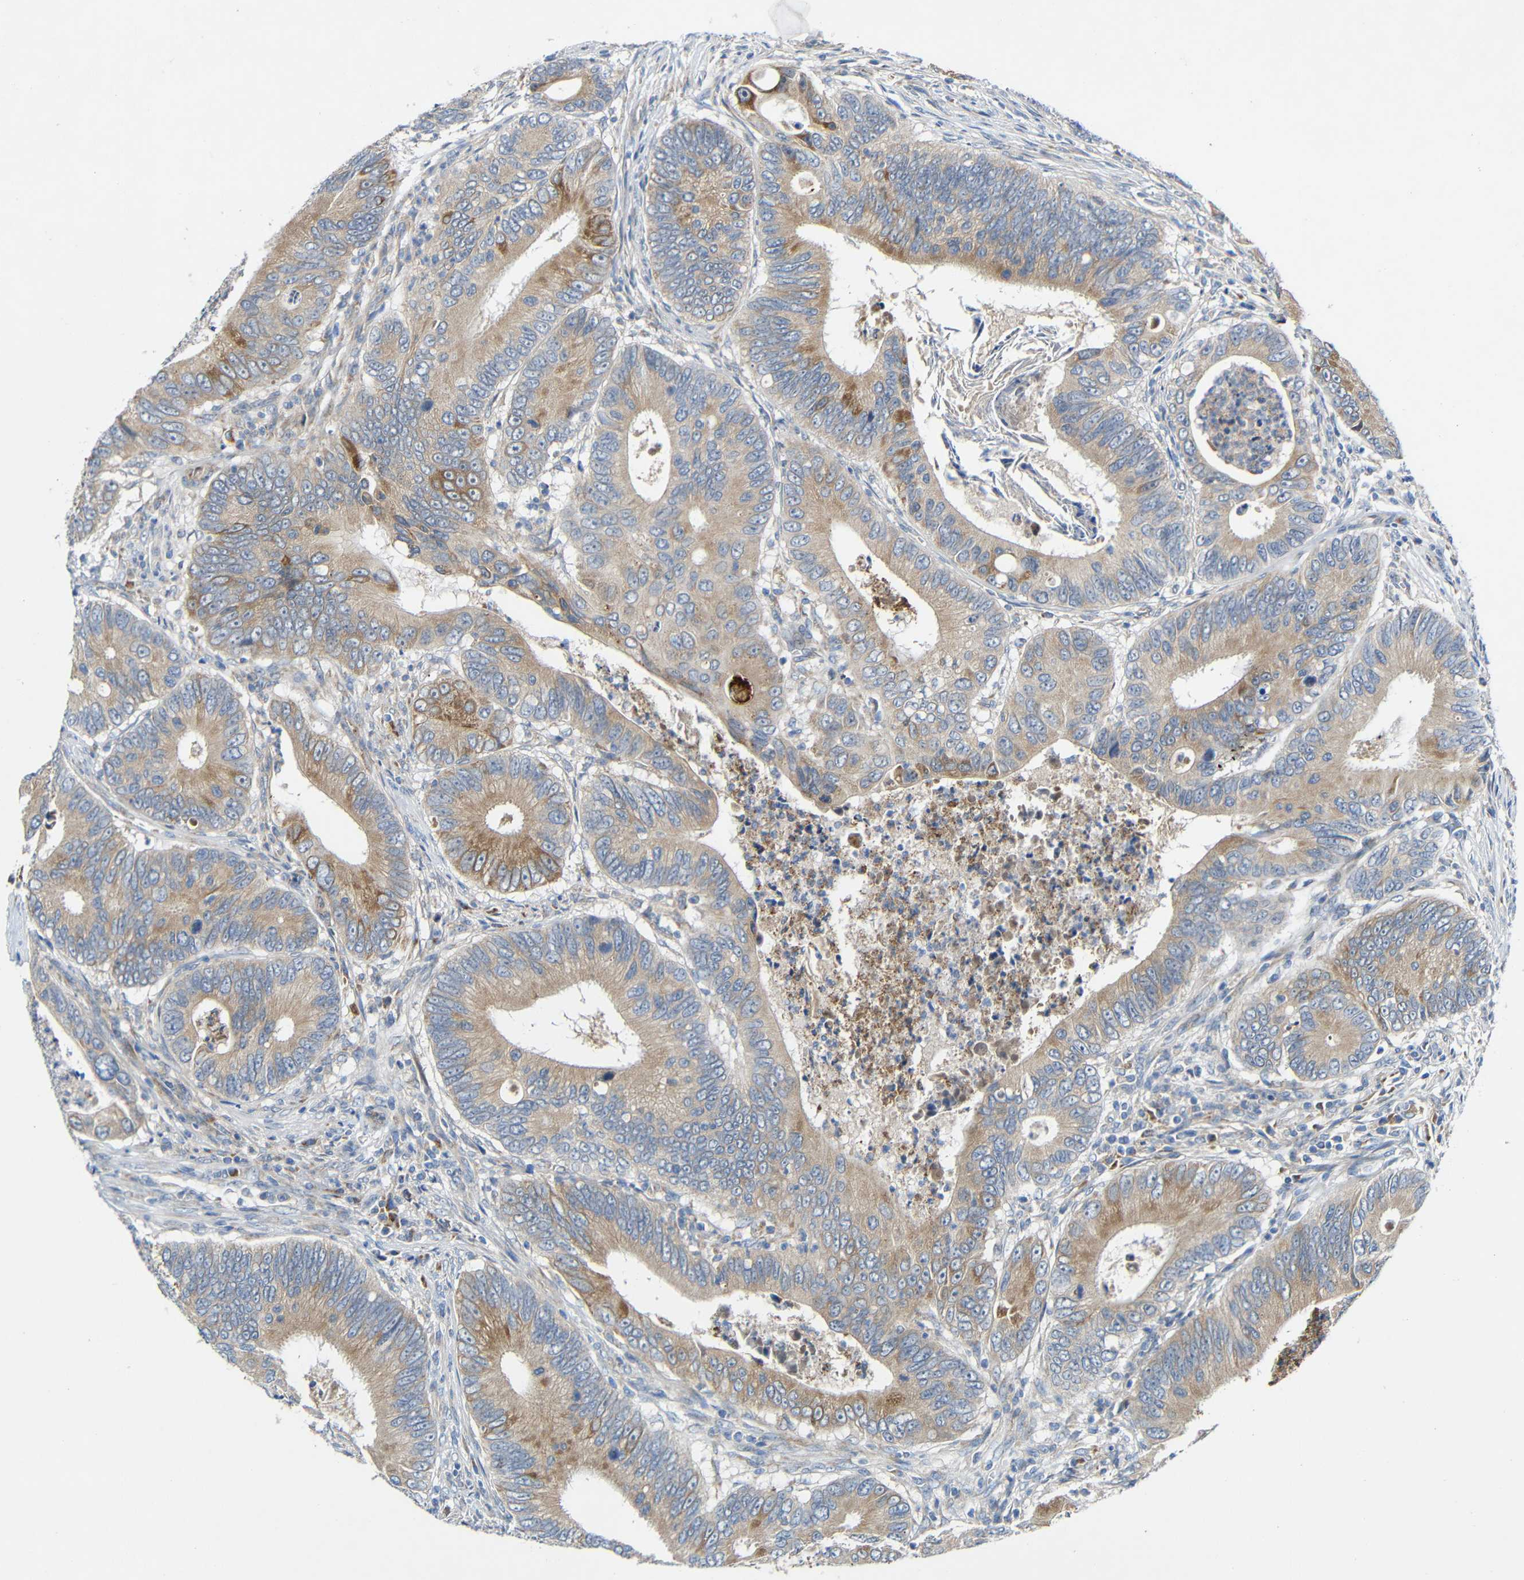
{"staining": {"intensity": "weak", "quantity": ">75%", "location": "cytoplasmic/membranous"}, "tissue": "colorectal cancer", "cell_type": "Tumor cells", "image_type": "cancer", "snomed": [{"axis": "morphology", "description": "Inflammation, NOS"}, {"axis": "morphology", "description": "Adenocarcinoma, NOS"}, {"axis": "topography", "description": "Colon"}], "caption": "Adenocarcinoma (colorectal) was stained to show a protein in brown. There is low levels of weak cytoplasmic/membranous positivity in approximately >75% of tumor cells. The staining was performed using DAB to visualize the protein expression in brown, while the nuclei were stained in blue with hematoxylin (Magnification: 20x).", "gene": "TMEM25", "patient": {"sex": "male", "age": 72}}